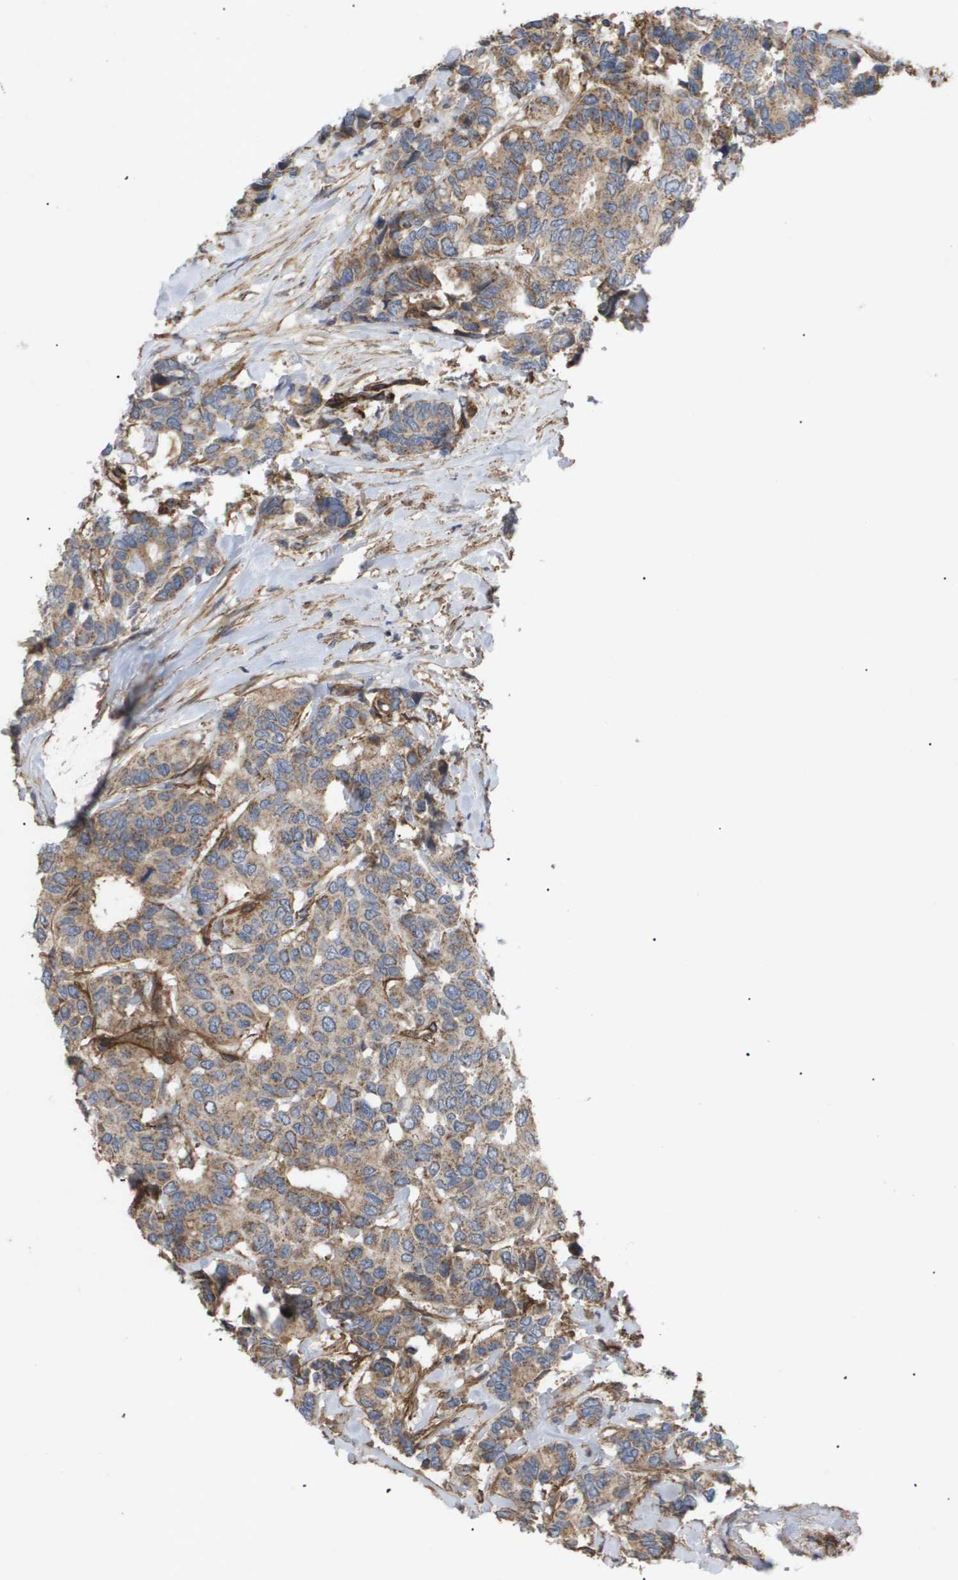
{"staining": {"intensity": "moderate", "quantity": ">75%", "location": "cytoplasmic/membranous"}, "tissue": "breast cancer", "cell_type": "Tumor cells", "image_type": "cancer", "snomed": [{"axis": "morphology", "description": "Duct carcinoma"}, {"axis": "topography", "description": "Breast"}], "caption": "The immunohistochemical stain labels moderate cytoplasmic/membranous expression in tumor cells of breast infiltrating ductal carcinoma tissue.", "gene": "TNS1", "patient": {"sex": "female", "age": 87}}